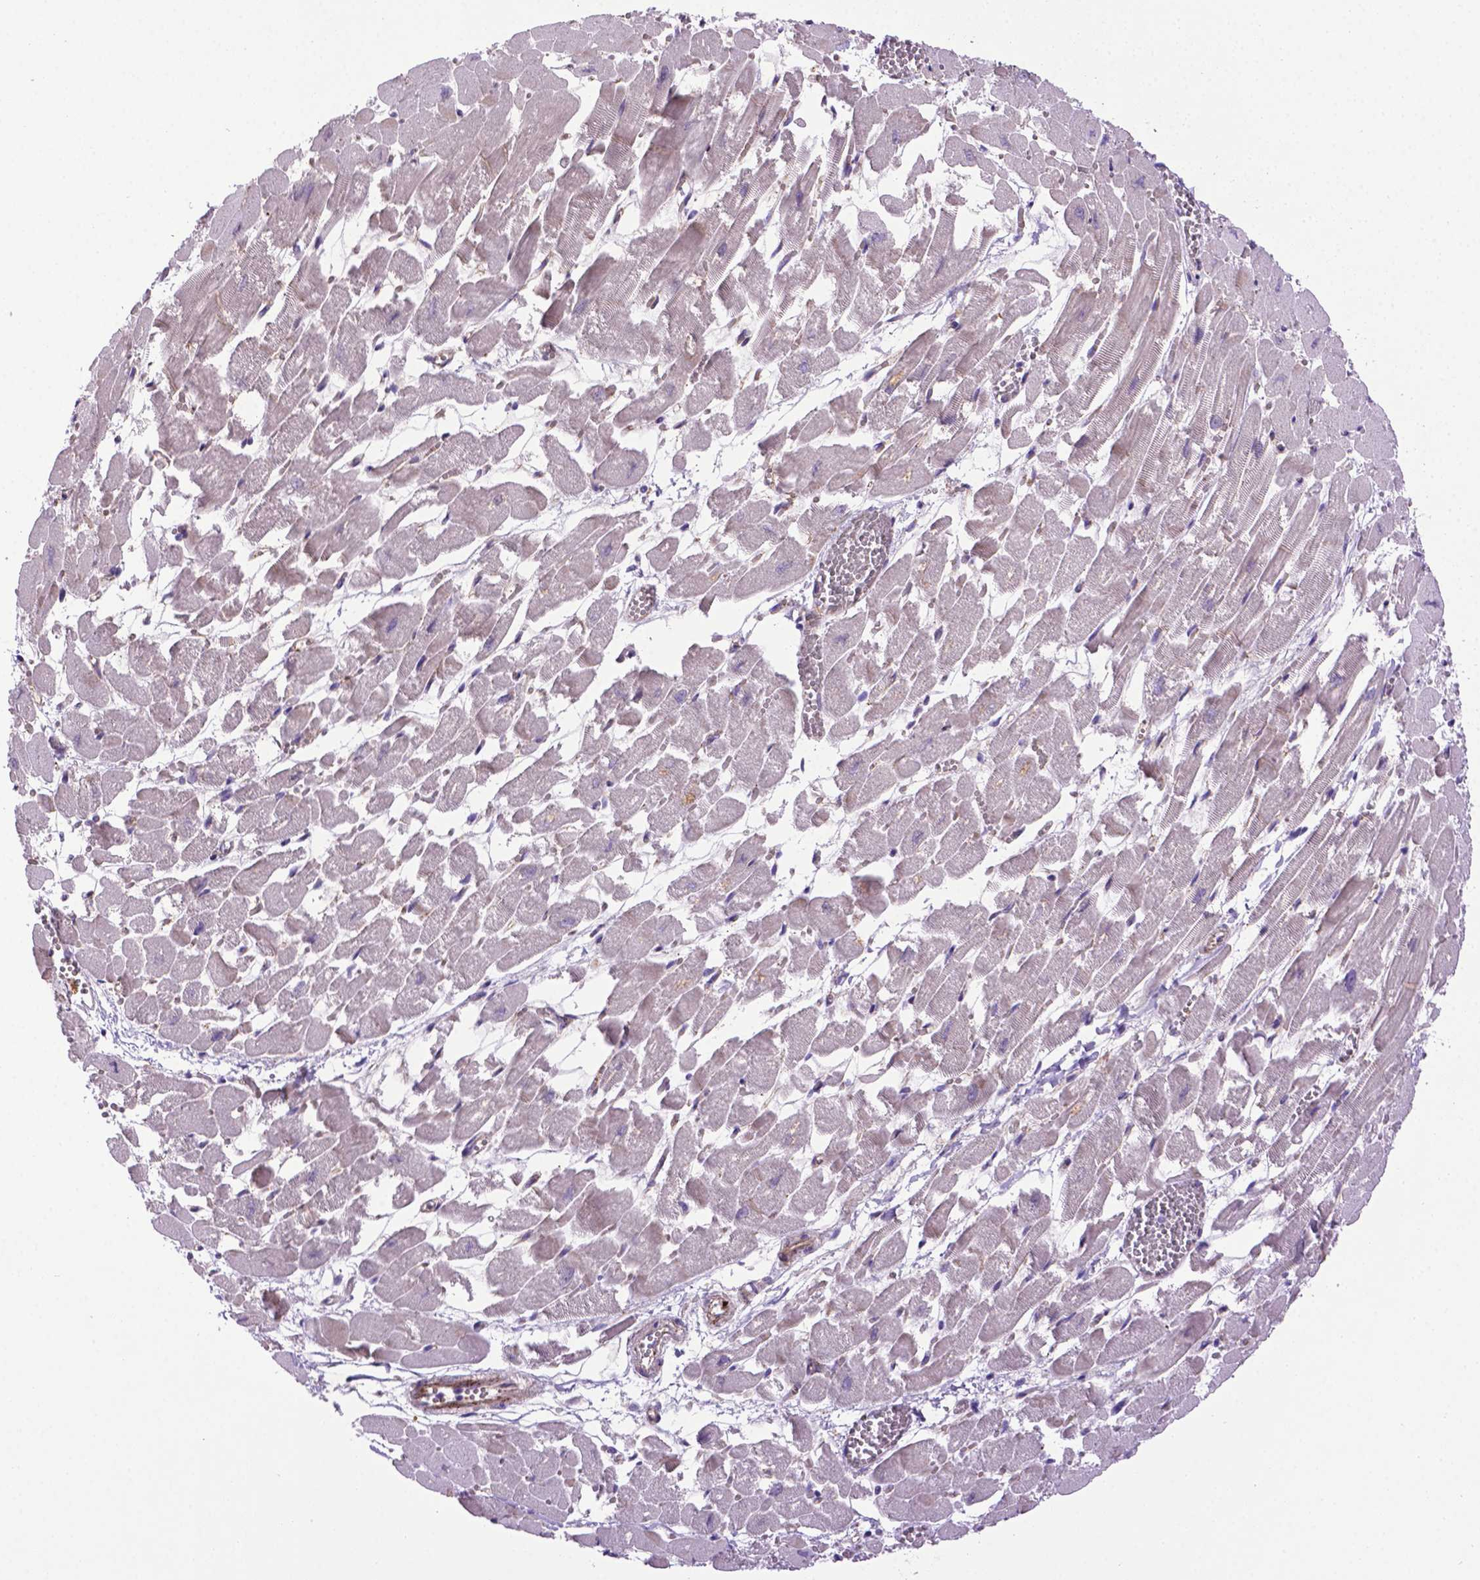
{"staining": {"intensity": "weak", "quantity": "<25%", "location": "cytoplasmic/membranous"}, "tissue": "heart muscle", "cell_type": "Cardiomyocytes", "image_type": "normal", "snomed": [{"axis": "morphology", "description": "Normal tissue, NOS"}, {"axis": "topography", "description": "Heart"}], "caption": "DAB immunohistochemical staining of benign heart muscle reveals no significant positivity in cardiomyocytes.", "gene": "CCER2", "patient": {"sex": "female", "age": 52}}